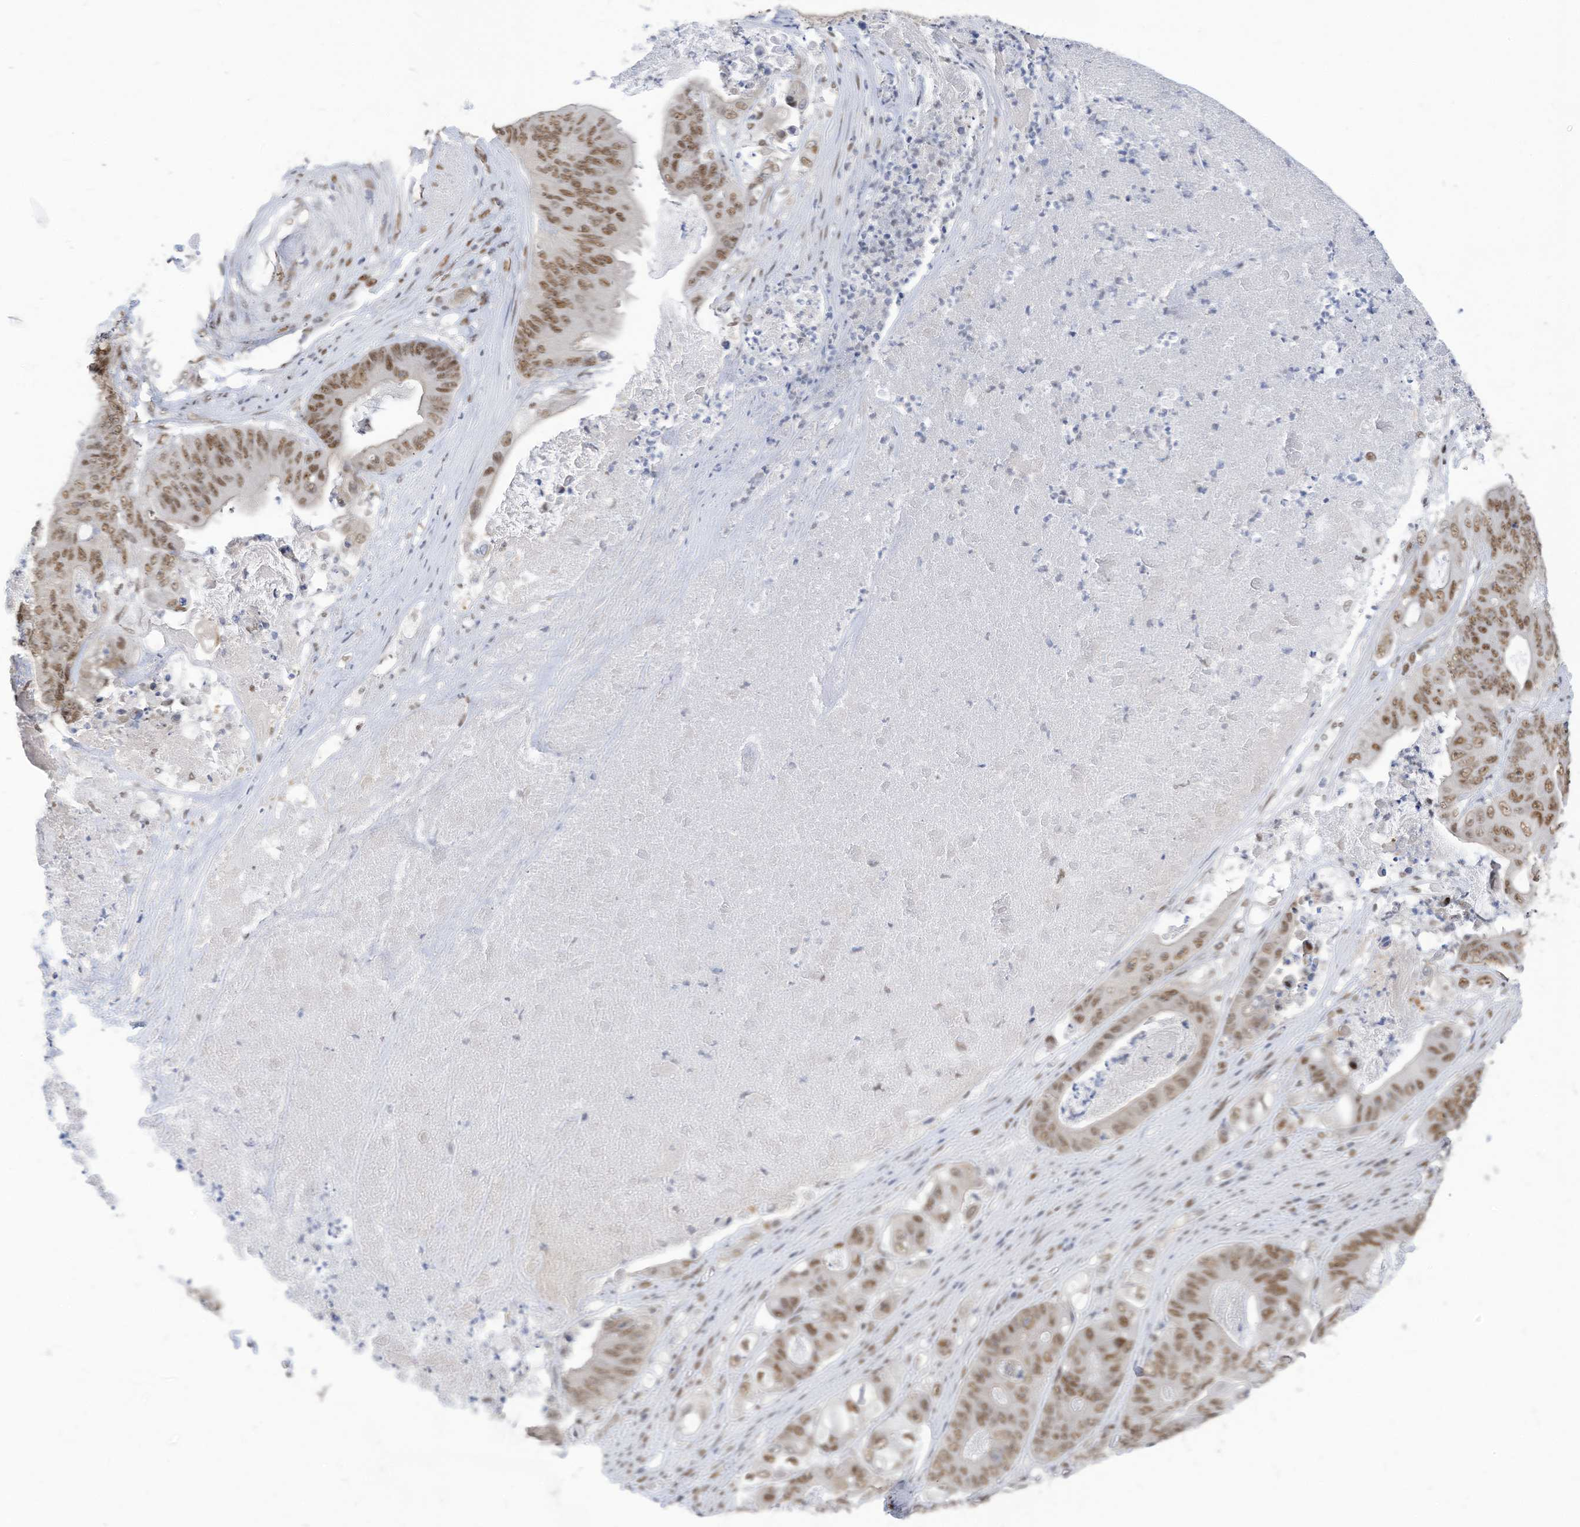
{"staining": {"intensity": "moderate", "quantity": ">75%", "location": "nuclear"}, "tissue": "stomach cancer", "cell_type": "Tumor cells", "image_type": "cancer", "snomed": [{"axis": "morphology", "description": "Adenocarcinoma, NOS"}, {"axis": "topography", "description": "Stomach"}], "caption": "Protein expression analysis of human adenocarcinoma (stomach) reveals moderate nuclear positivity in about >75% of tumor cells.", "gene": "KHSRP", "patient": {"sex": "female", "age": 73}}